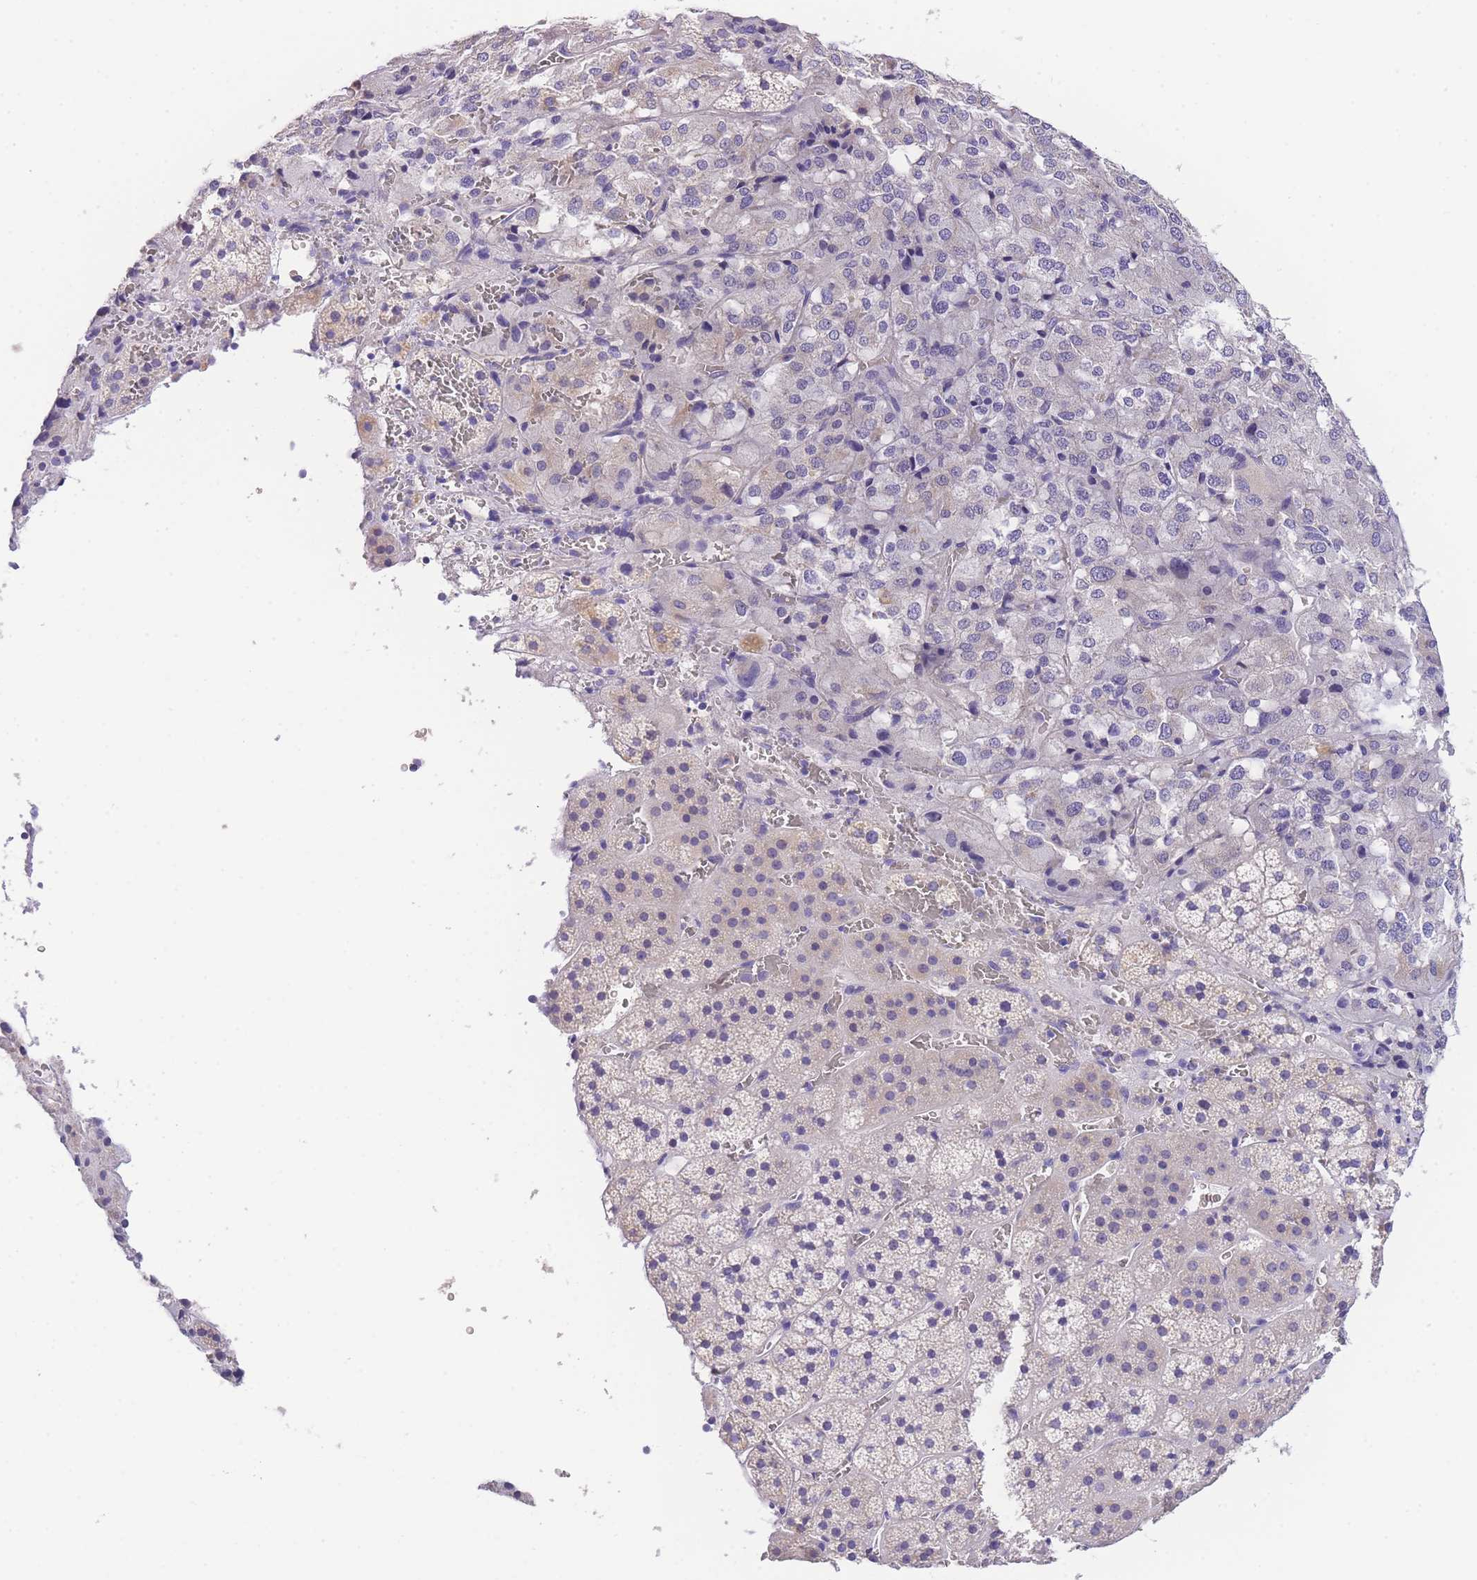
{"staining": {"intensity": "weak", "quantity": "<25%", "location": "cytoplasmic/membranous"}, "tissue": "adrenal gland", "cell_type": "Glandular cells", "image_type": "normal", "snomed": [{"axis": "morphology", "description": "Normal tissue, NOS"}, {"axis": "topography", "description": "Adrenal gland"}], "caption": "This is an IHC histopathology image of normal adrenal gland. There is no staining in glandular cells.", "gene": "EPN2", "patient": {"sex": "female", "age": 44}}